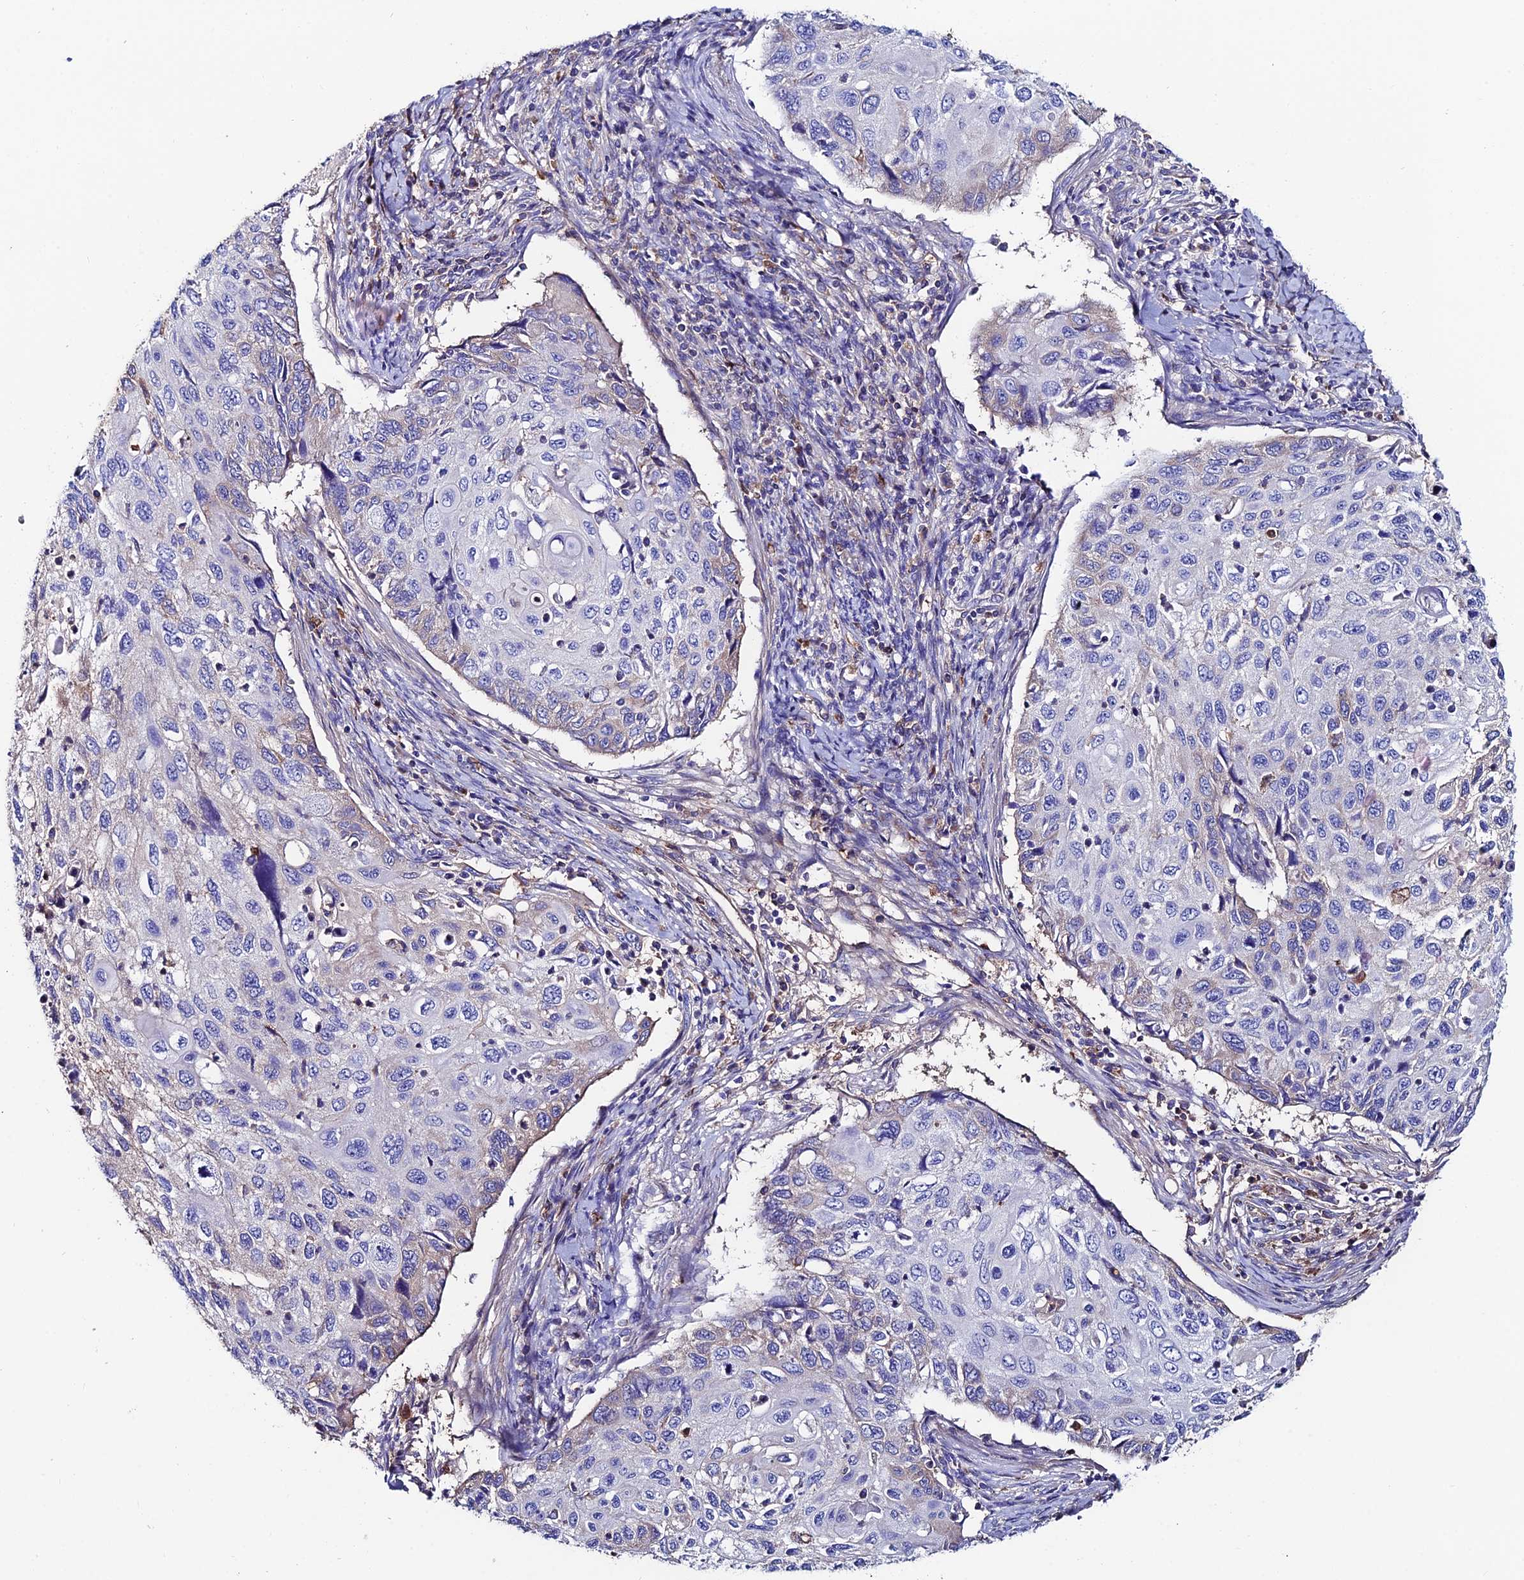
{"staining": {"intensity": "negative", "quantity": "none", "location": "none"}, "tissue": "cervical cancer", "cell_type": "Tumor cells", "image_type": "cancer", "snomed": [{"axis": "morphology", "description": "Squamous cell carcinoma, NOS"}, {"axis": "topography", "description": "Cervix"}], "caption": "A micrograph of cervical squamous cell carcinoma stained for a protein exhibits no brown staining in tumor cells.", "gene": "SLC25A16", "patient": {"sex": "female", "age": 70}}